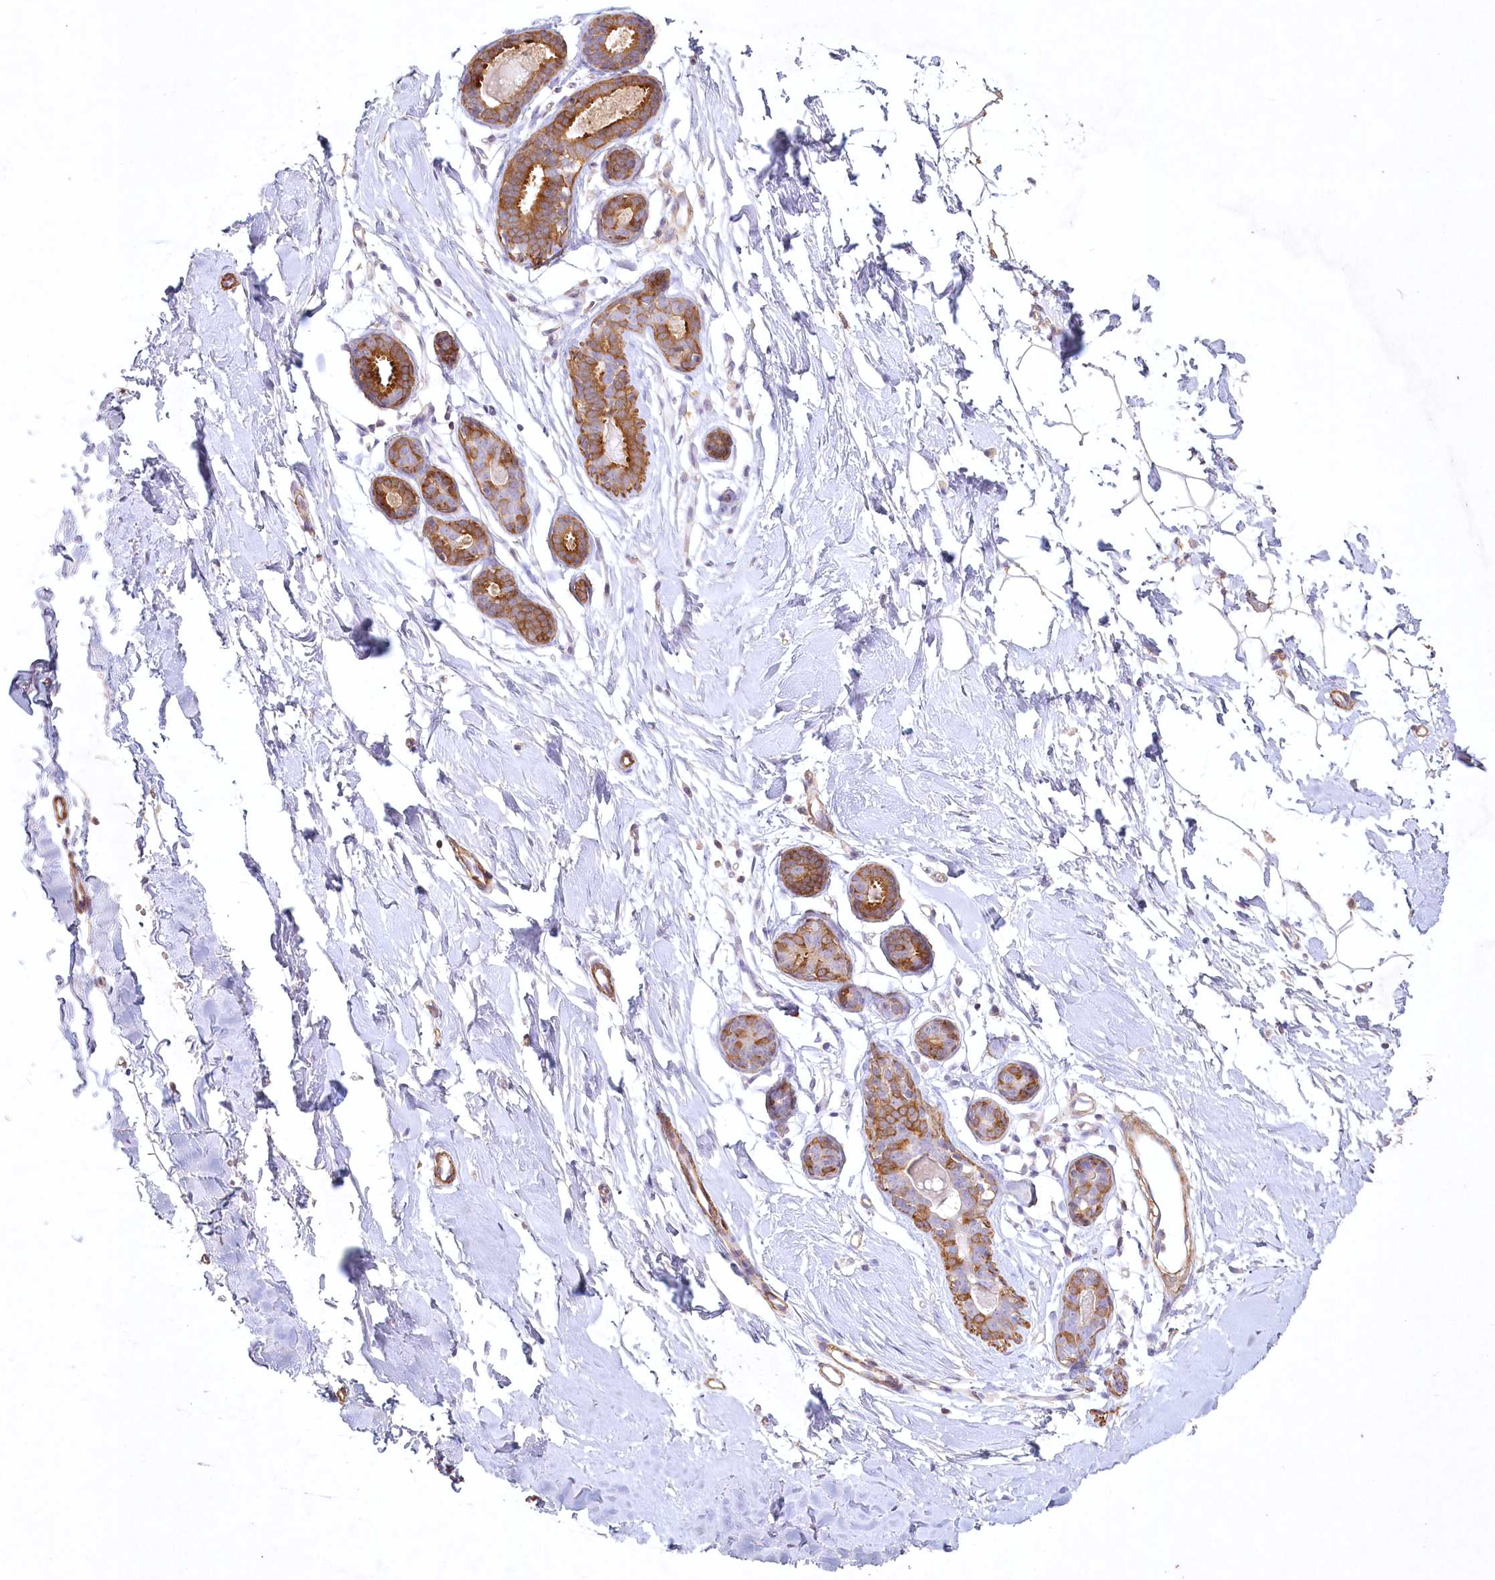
{"staining": {"intensity": "negative", "quantity": "none", "location": "none"}, "tissue": "adipose tissue", "cell_type": "Adipocytes", "image_type": "normal", "snomed": [{"axis": "morphology", "description": "Normal tissue, NOS"}, {"axis": "topography", "description": "Breast"}], "caption": "Adipocytes show no significant positivity in unremarkable adipose tissue.", "gene": "INPP4B", "patient": {"sex": "female", "age": 23}}